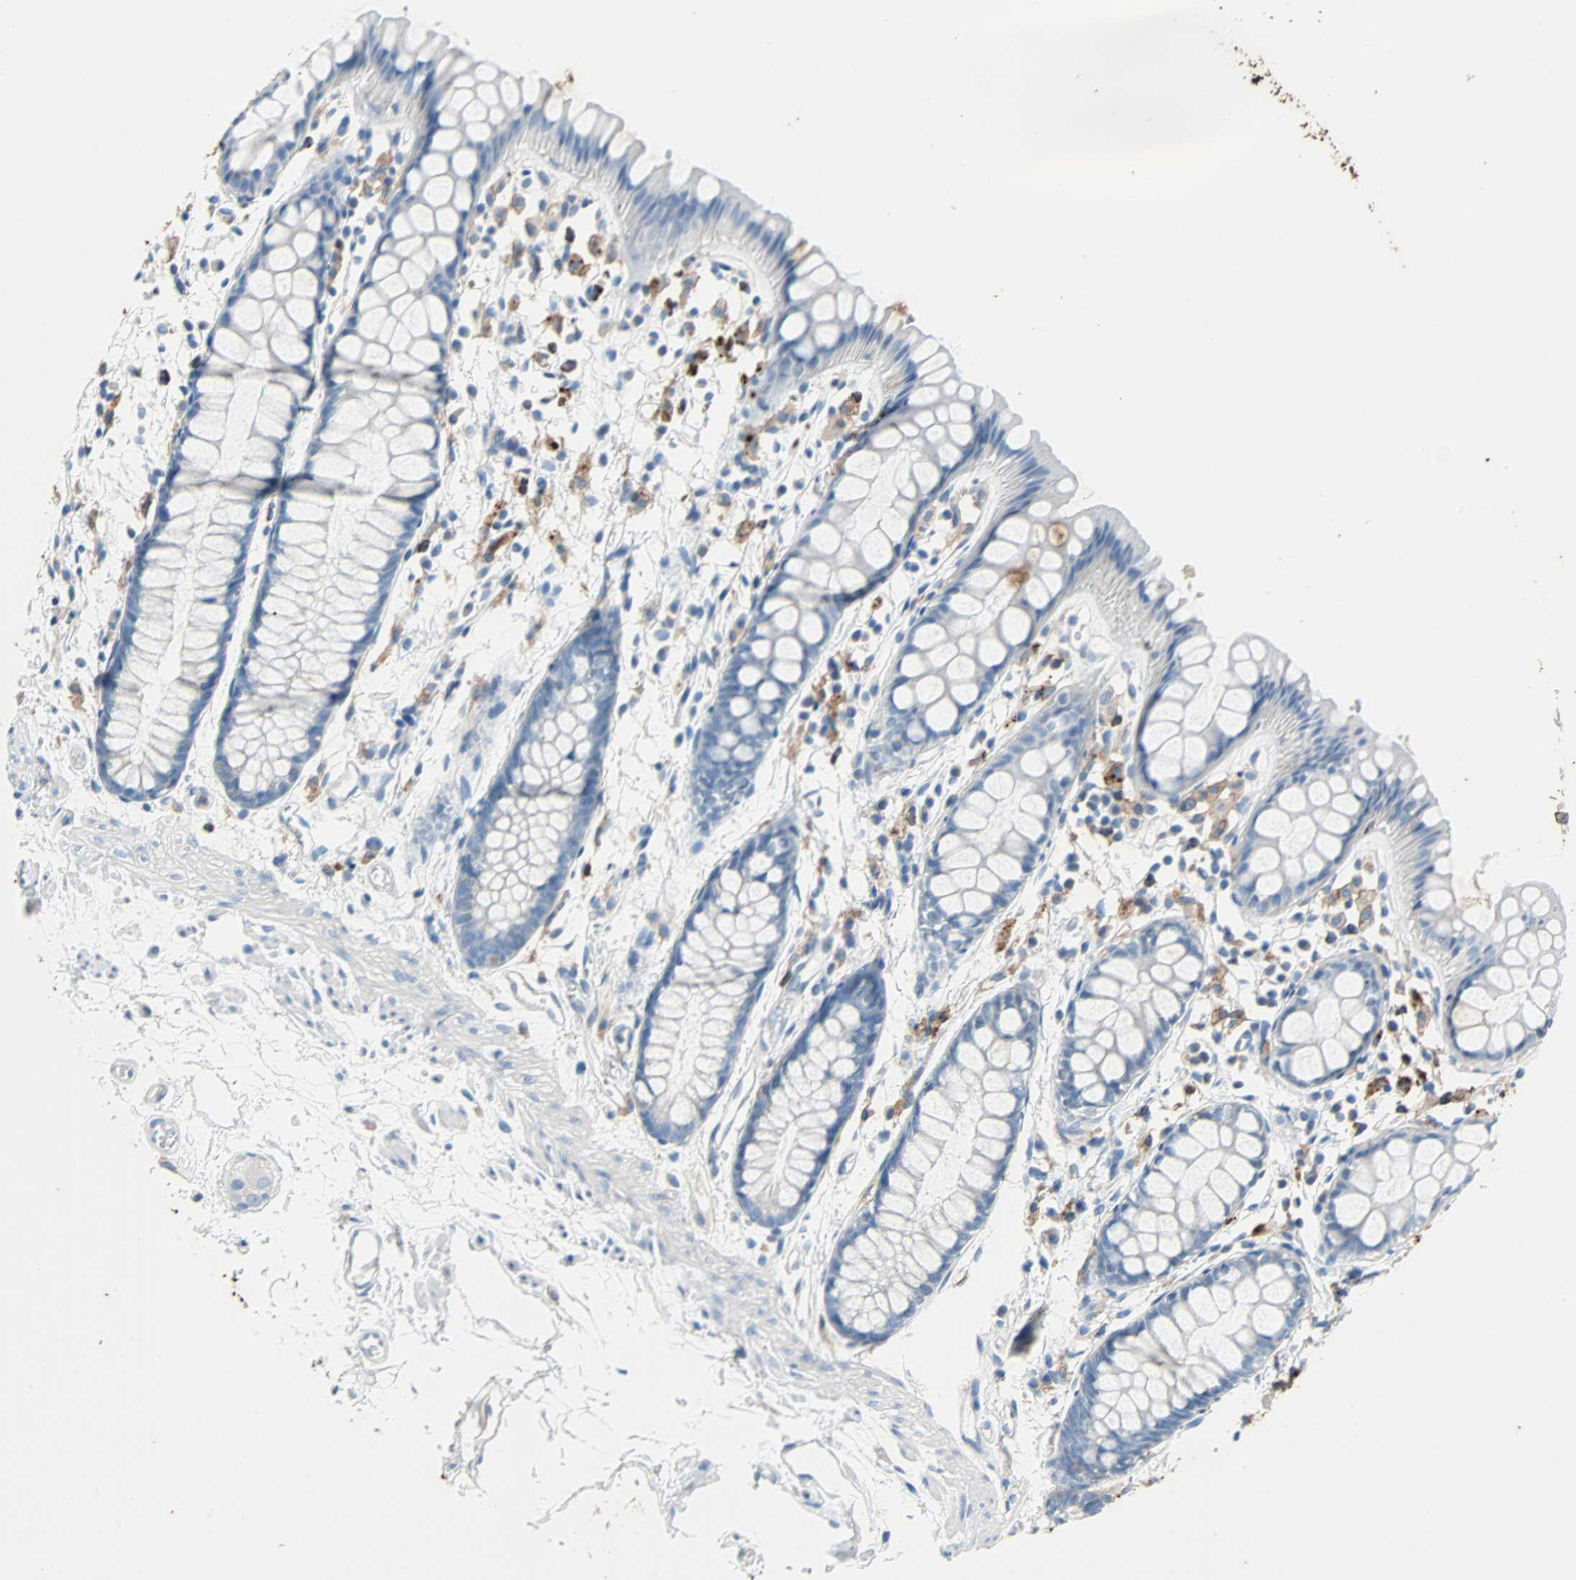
{"staining": {"intensity": "negative", "quantity": "none", "location": "none"}, "tissue": "rectum", "cell_type": "Glandular cells", "image_type": "normal", "snomed": [{"axis": "morphology", "description": "Normal tissue, NOS"}, {"axis": "topography", "description": "Rectum"}], "caption": "High power microscopy histopathology image of an immunohistochemistry (IHC) micrograph of benign rectum, revealing no significant staining in glandular cells.", "gene": "CLEC4A", "patient": {"sex": "female", "age": 66}}